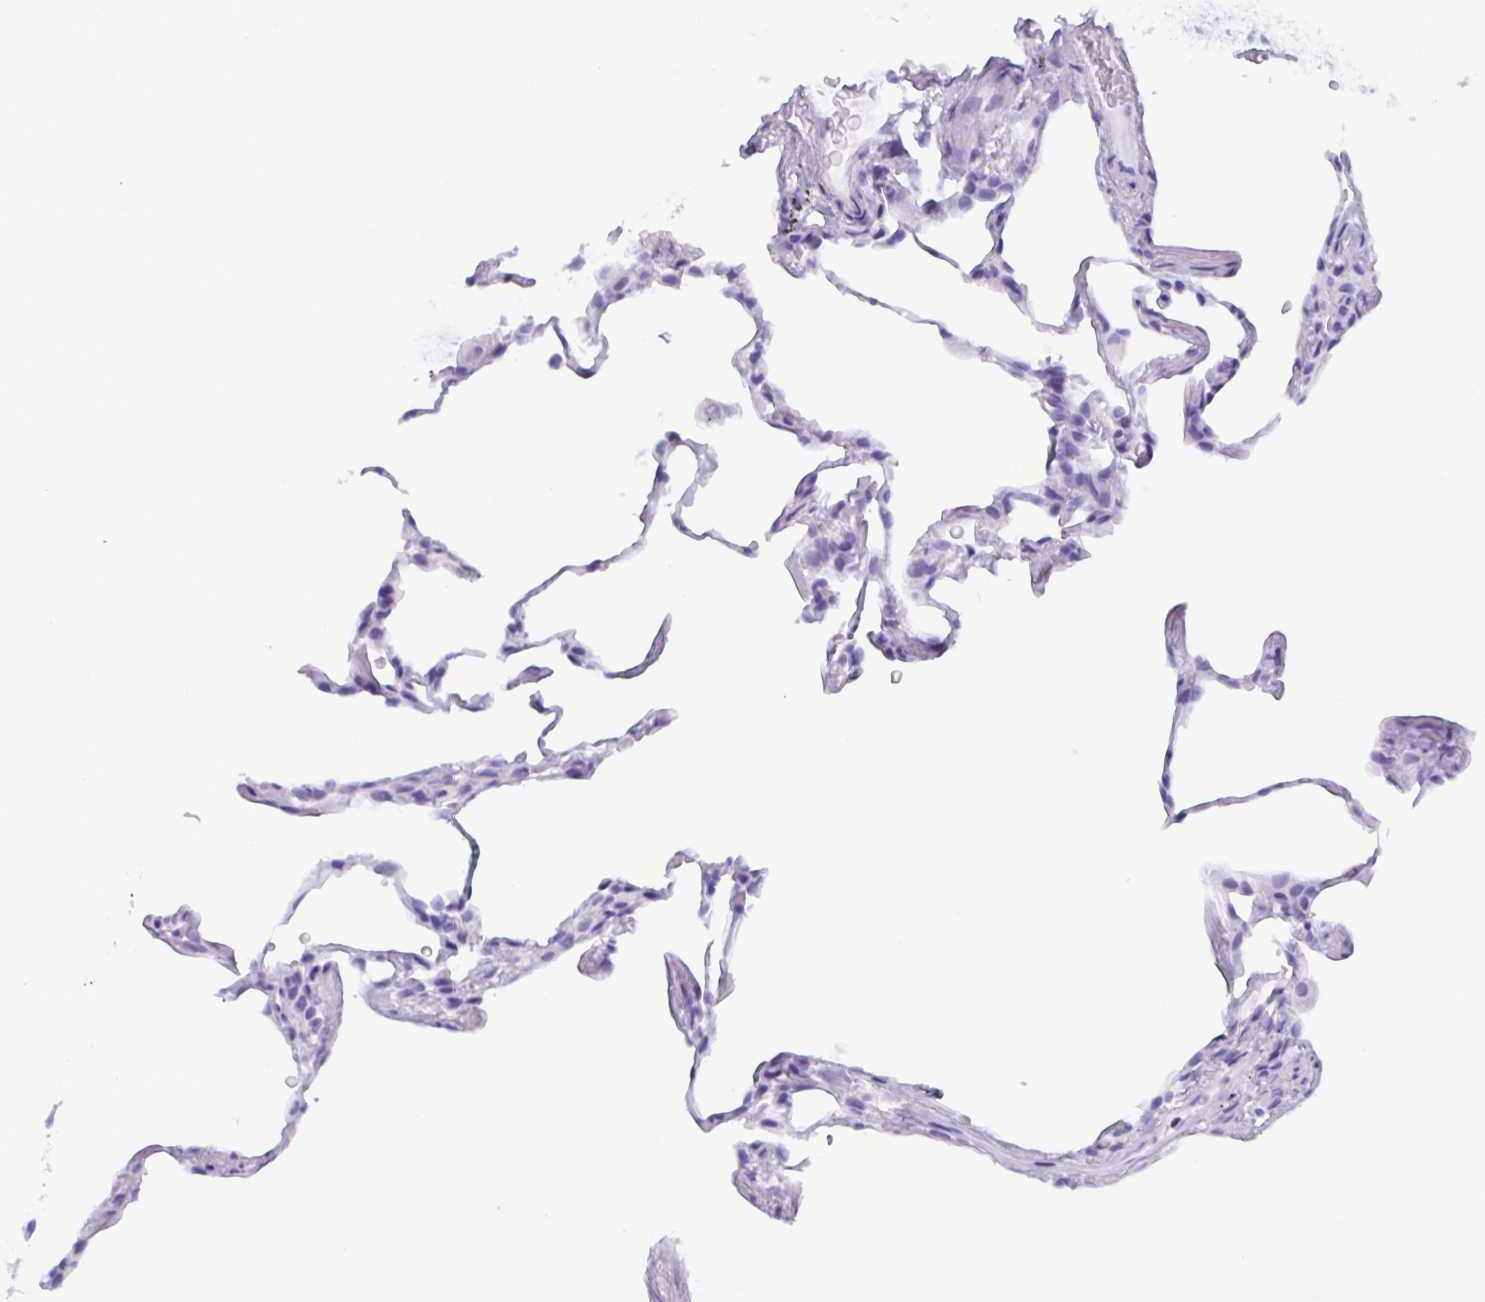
{"staining": {"intensity": "negative", "quantity": "none", "location": "none"}, "tissue": "lung", "cell_type": "Alveolar cells", "image_type": "normal", "snomed": [{"axis": "morphology", "description": "Normal tissue, NOS"}, {"axis": "topography", "description": "Lung"}], "caption": "Lung stained for a protein using immunohistochemistry (IHC) demonstrates no positivity alveolar cells.", "gene": "BPI", "patient": {"sex": "female", "age": 57}}